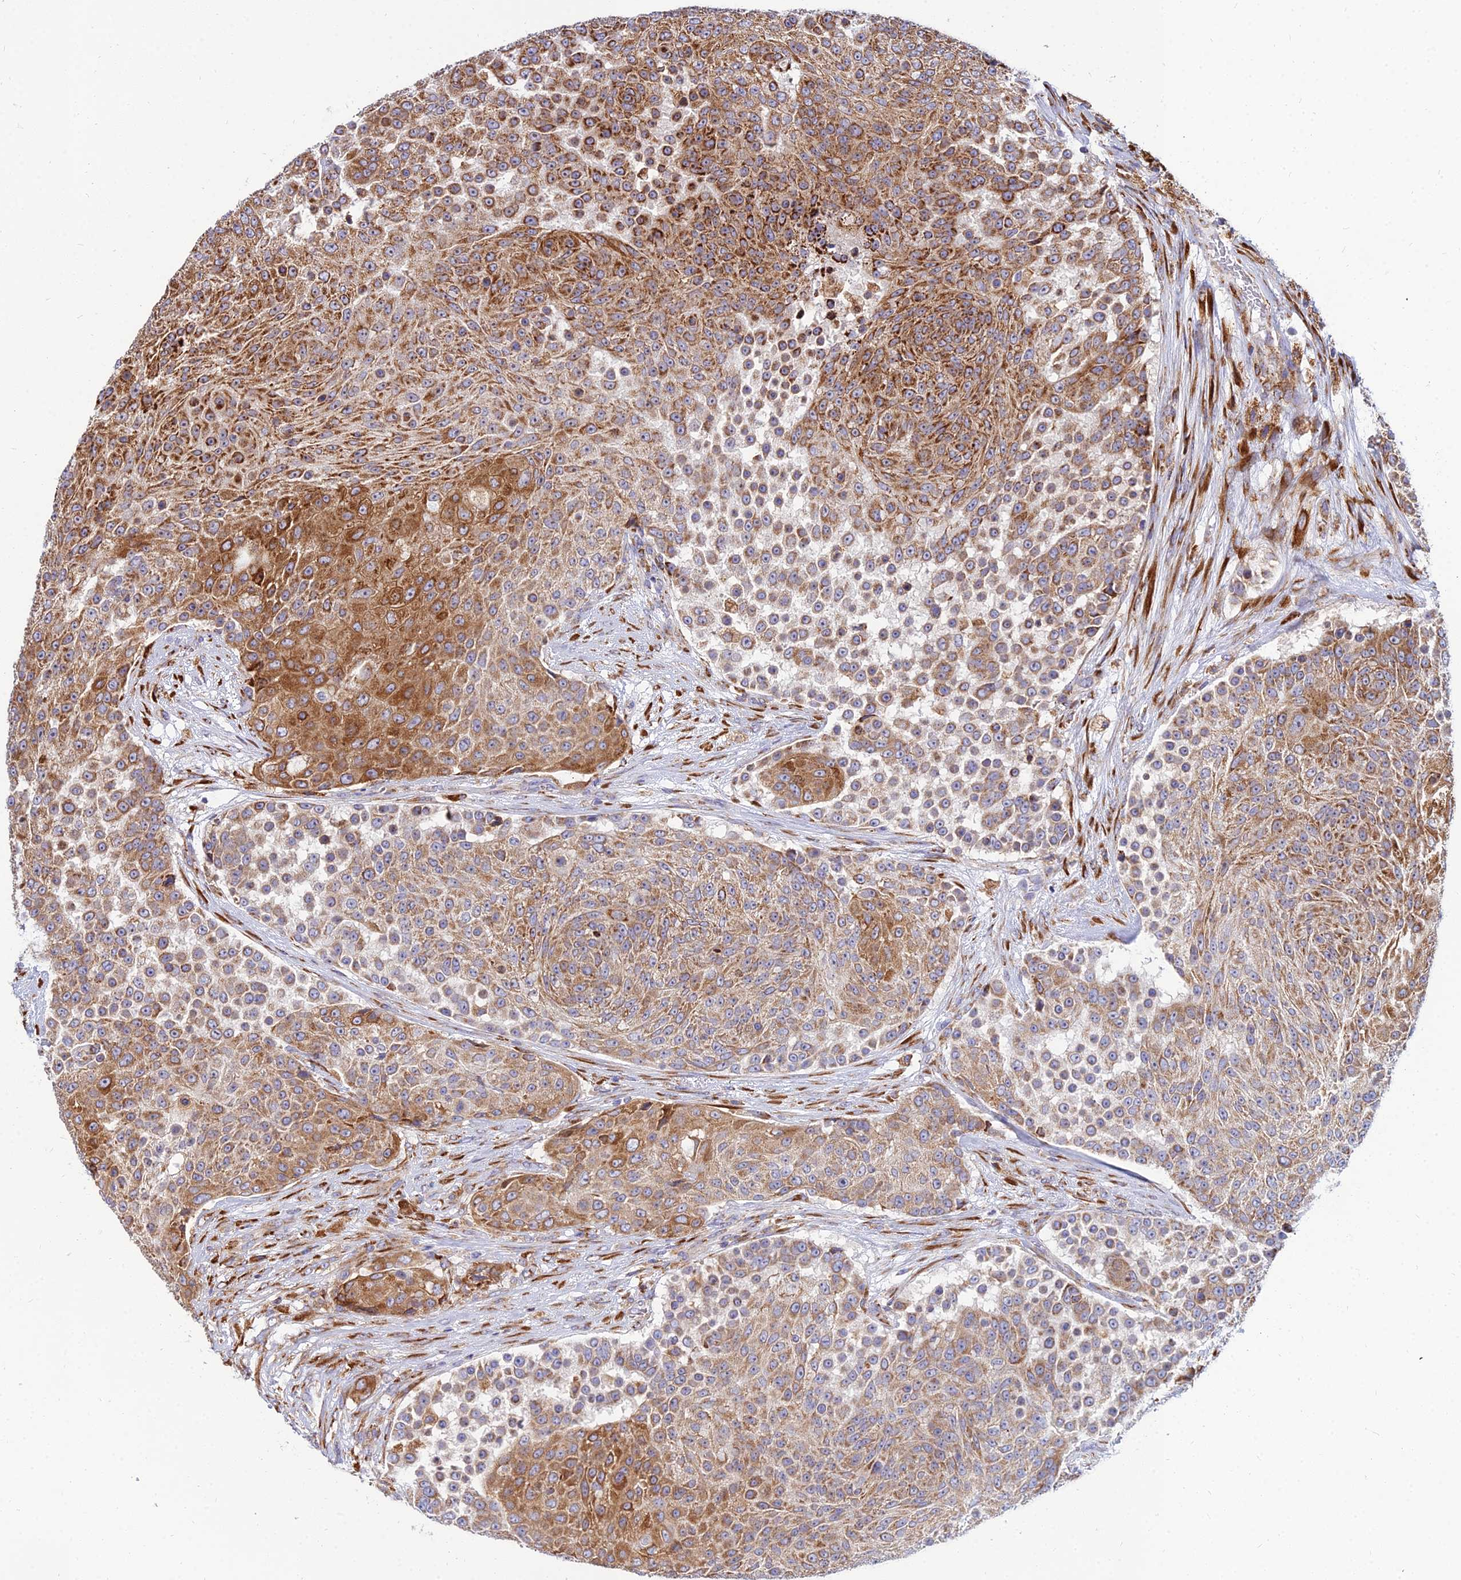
{"staining": {"intensity": "moderate", "quantity": ">75%", "location": "cytoplasmic/membranous"}, "tissue": "urothelial cancer", "cell_type": "Tumor cells", "image_type": "cancer", "snomed": [{"axis": "morphology", "description": "Urothelial carcinoma, High grade"}, {"axis": "topography", "description": "Urinary bladder"}], "caption": "Moderate cytoplasmic/membranous staining for a protein is appreciated in approximately >75% of tumor cells of urothelial cancer using immunohistochemistry.", "gene": "CCT6B", "patient": {"sex": "female", "age": 63}}